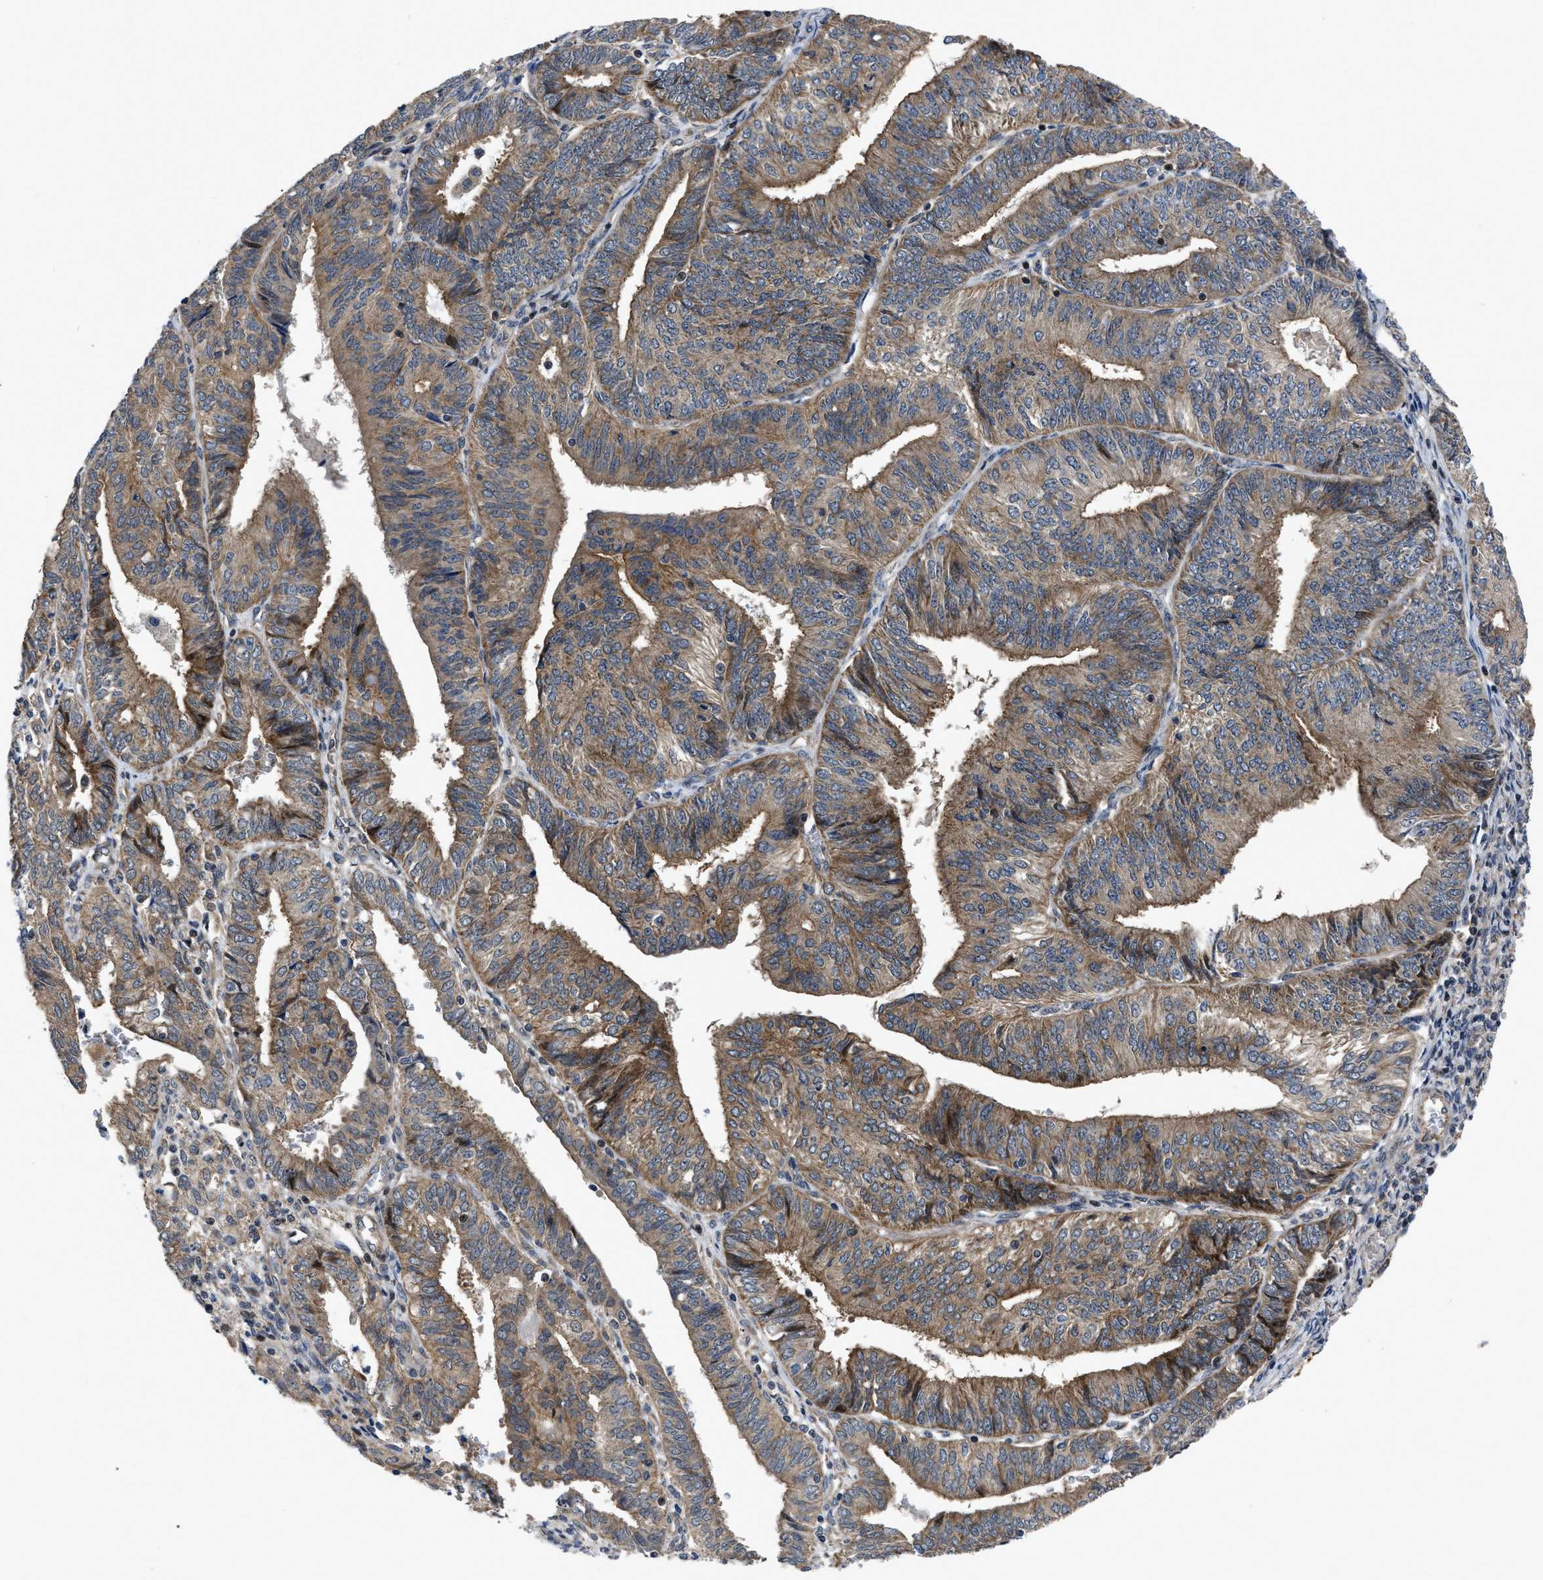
{"staining": {"intensity": "moderate", "quantity": ">75%", "location": "cytoplasmic/membranous"}, "tissue": "endometrial cancer", "cell_type": "Tumor cells", "image_type": "cancer", "snomed": [{"axis": "morphology", "description": "Adenocarcinoma, NOS"}, {"axis": "topography", "description": "Endometrium"}], "caption": "High-magnification brightfield microscopy of endometrial cancer stained with DAB (brown) and counterstained with hematoxylin (blue). tumor cells exhibit moderate cytoplasmic/membranous positivity is seen in approximately>75% of cells. The protein is stained brown, and the nuclei are stained in blue (DAB (3,3'-diaminobenzidine) IHC with brightfield microscopy, high magnification).", "gene": "PPWD1", "patient": {"sex": "female", "age": 58}}